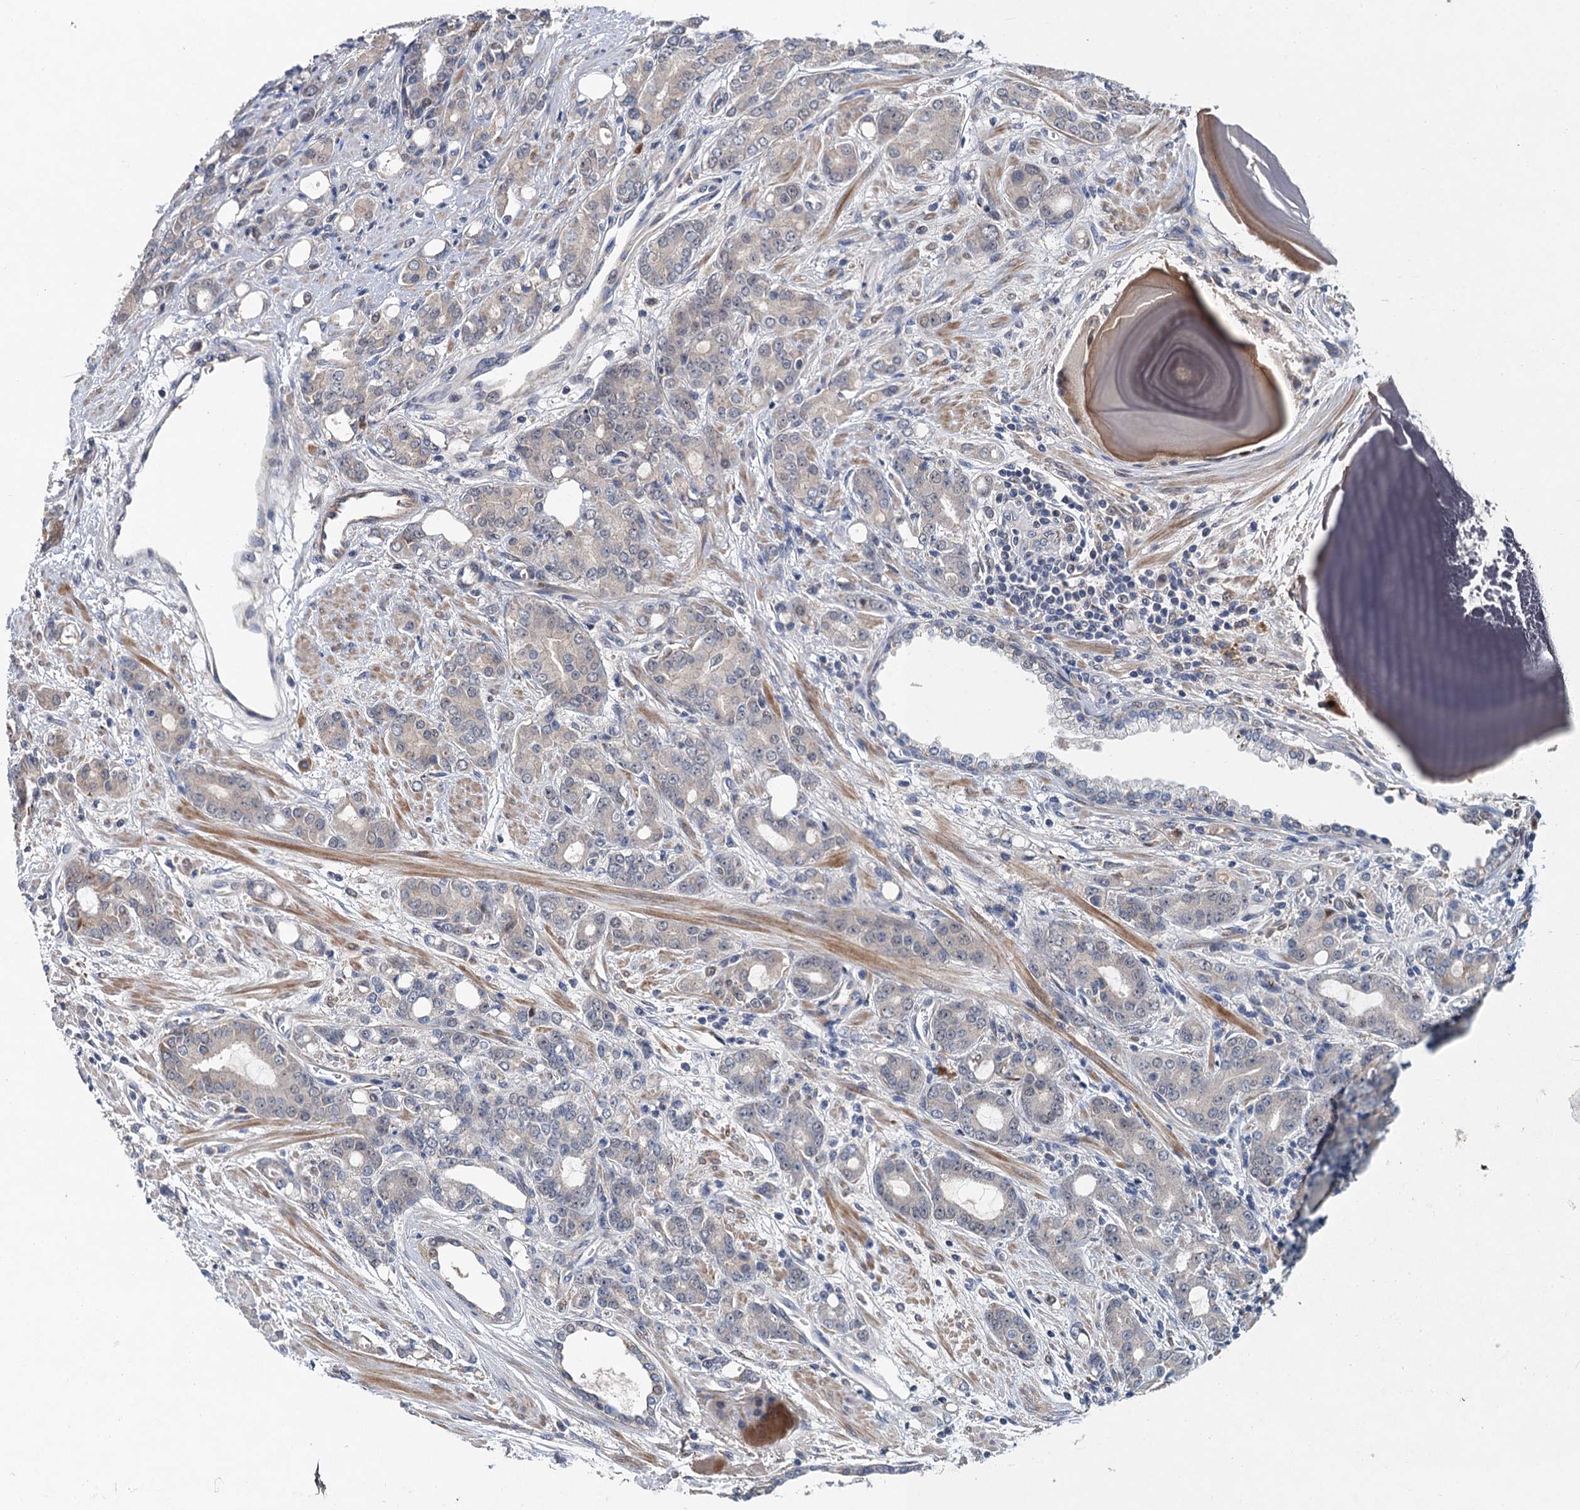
{"staining": {"intensity": "negative", "quantity": "none", "location": "none"}, "tissue": "prostate cancer", "cell_type": "Tumor cells", "image_type": "cancer", "snomed": [{"axis": "morphology", "description": "Adenocarcinoma, High grade"}, {"axis": "topography", "description": "Prostate"}], "caption": "An image of human adenocarcinoma (high-grade) (prostate) is negative for staining in tumor cells. The staining was performed using DAB to visualize the protein expression in brown, while the nuclei were stained in blue with hematoxylin (Magnification: 20x).", "gene": "TRAF7", "patient": {"sex": "male", "age": 62}}